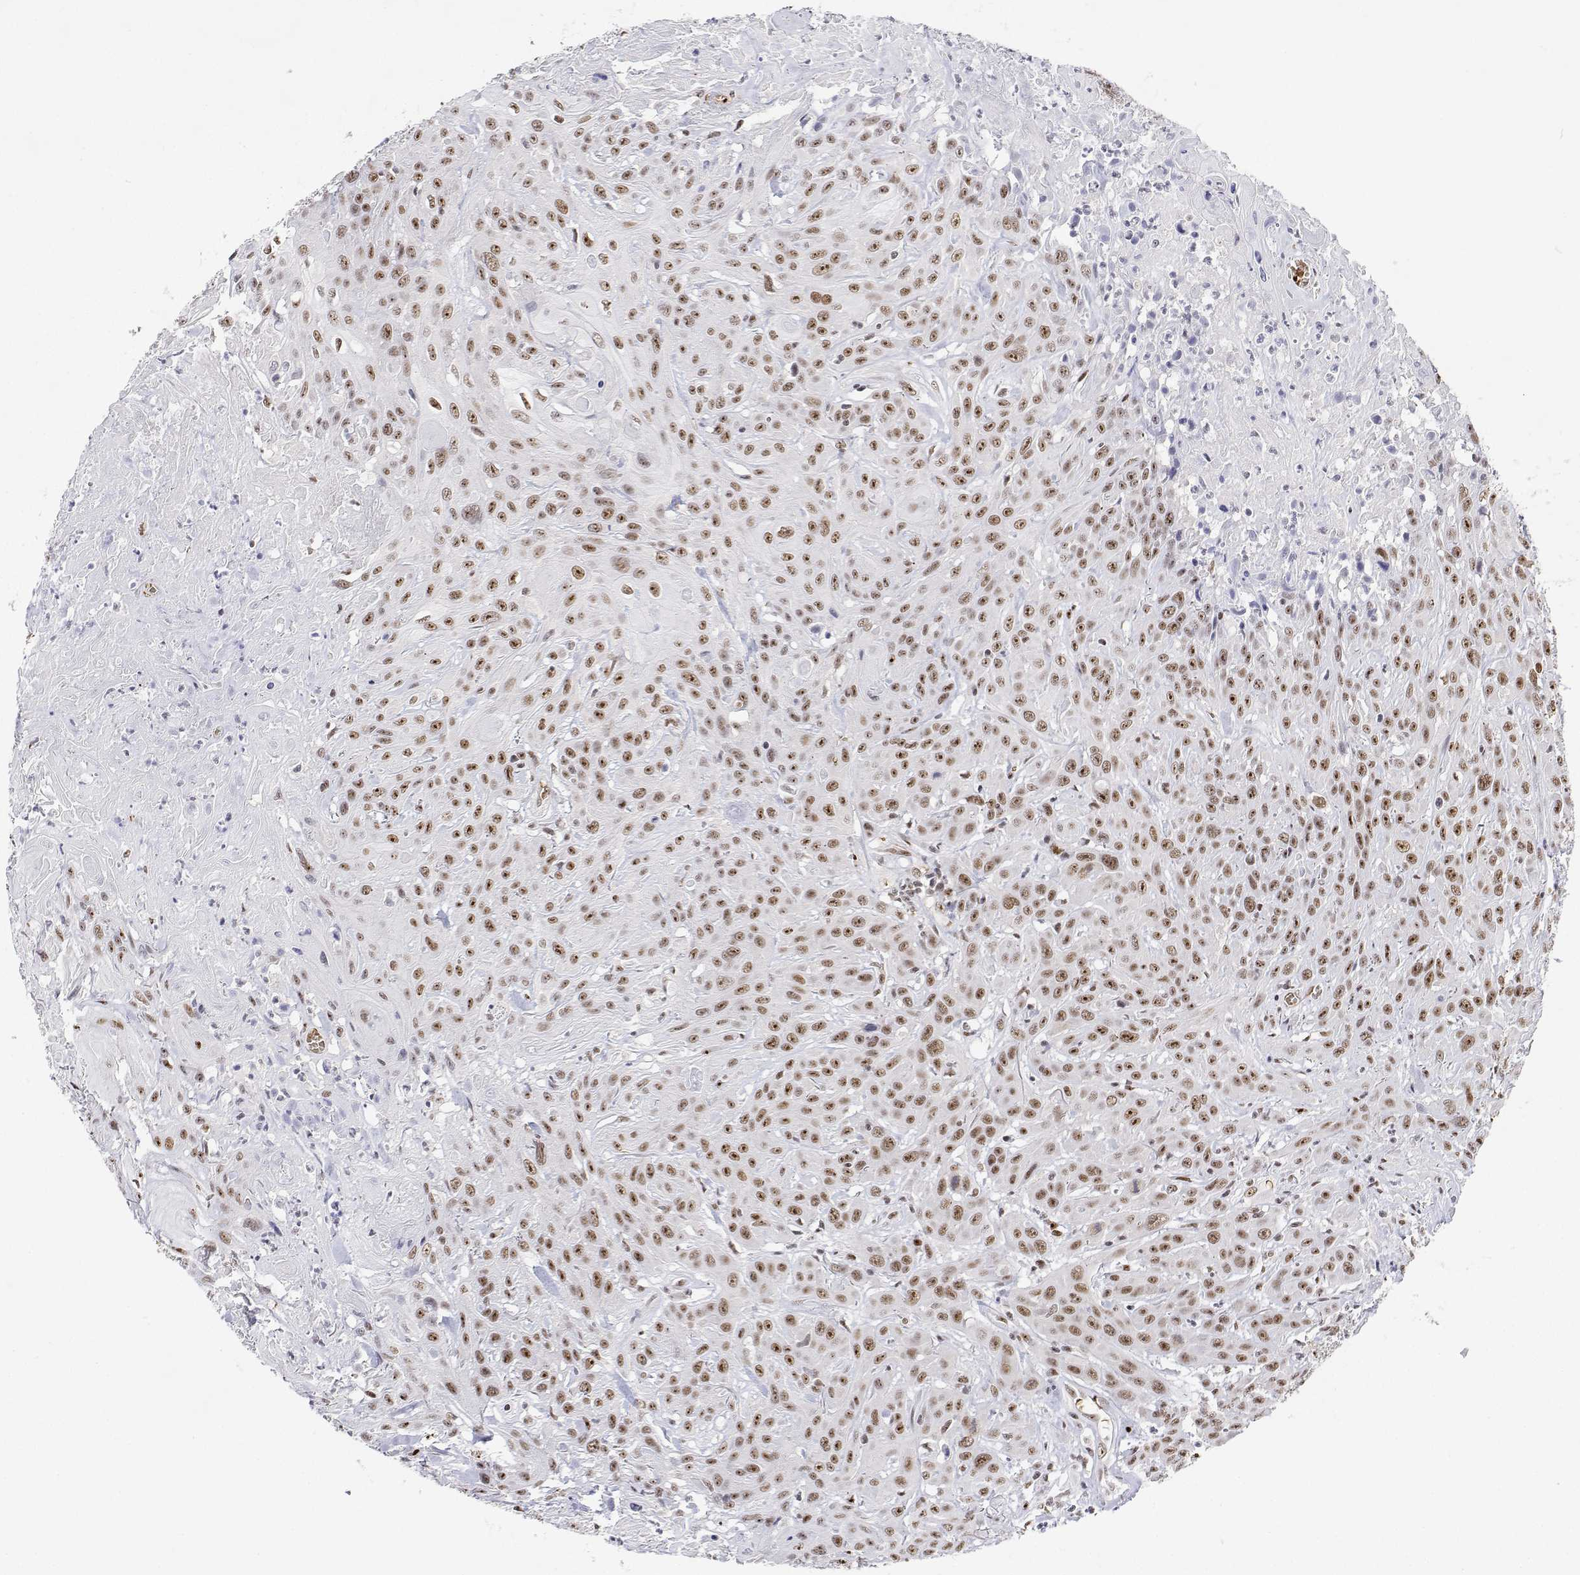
{"staining": {"intensity": "moderate", "quantity": ">75%", "location": "nuclear"}, "tissue": "head and neck cancer", "cell_type": "Tumor cells", "image_type": "cancer", "snomed": [{"axis": "morphology", "description": "Squamous cell carcinoma, NOS"}, {"axis": "topography", "description": "Skin"}, {"axis": "topography", "description": "Head-Neck"}], "caption": "This is an image of immunohistochemistry (IHC) staining of head and neck cancer, which shows moderate positivity in the nuclear of tumor cells.", "gene": "ADAR", "patient": {"sex": "male", "age": 80}}